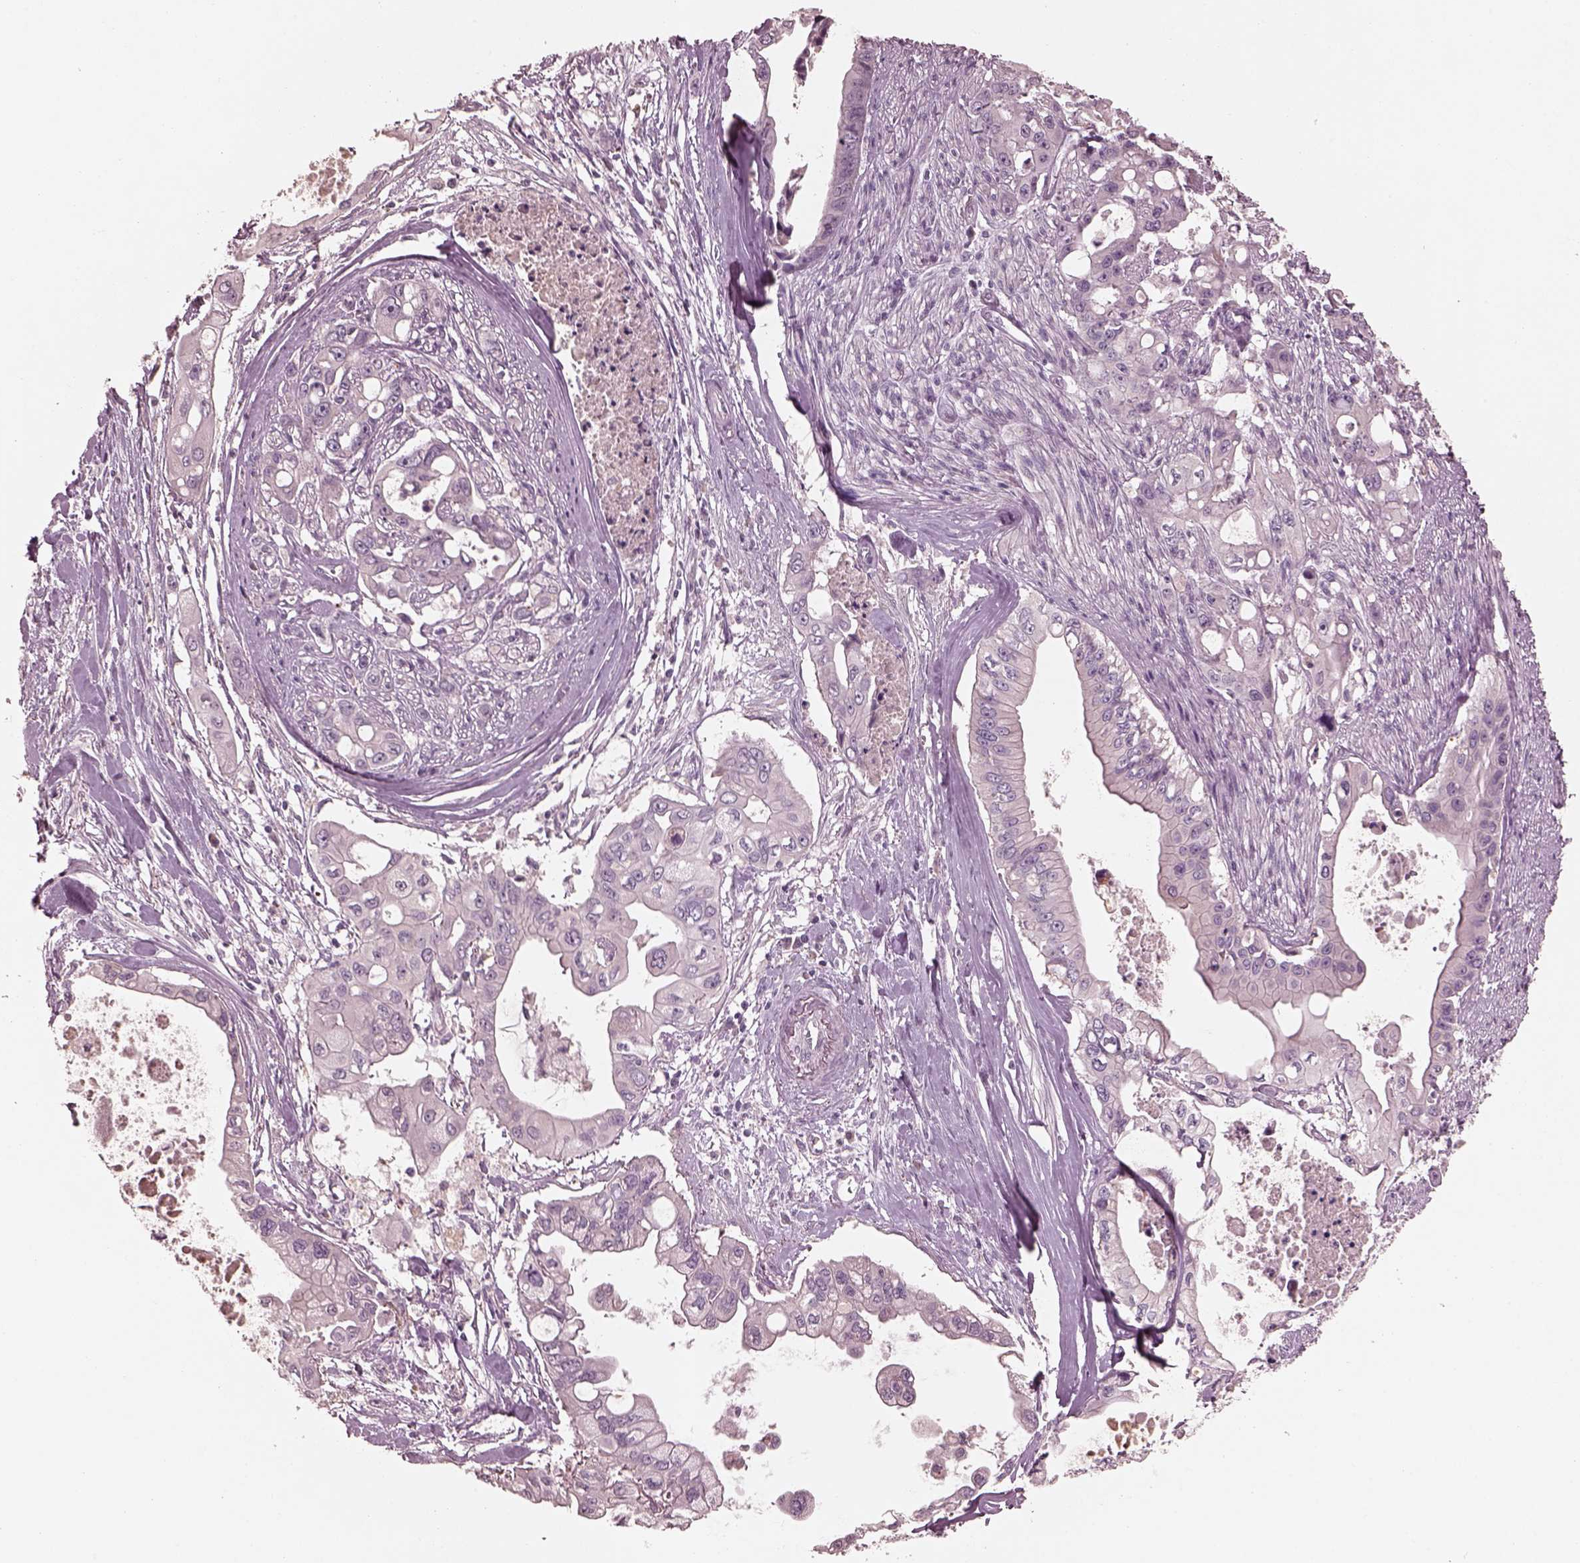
{"staining": {"intensity": "negative", "quantity": "none", "location": "none"}, "tissue": "pancreatic cancer", "cell_type": "Tumor cells", "image_type": "cancer", "snomed": [{"axis": "morphology", "description": "Adenocarcinoma, NOS"}, {"axis": "topography", "description": "Pancreas"}], "caption": "The immunohistochemistry histopathology image has no significant expression in tumor cells of pancreatic adenocarcinoma tissue. Brightfield microscopy of immunohistochemistry (IHC) stained with DAB (brown) and hematoxylin (blue), captured at high magnification.", "gene": "VWA5B1", "patient": {"sex": "male", "age": 60}}